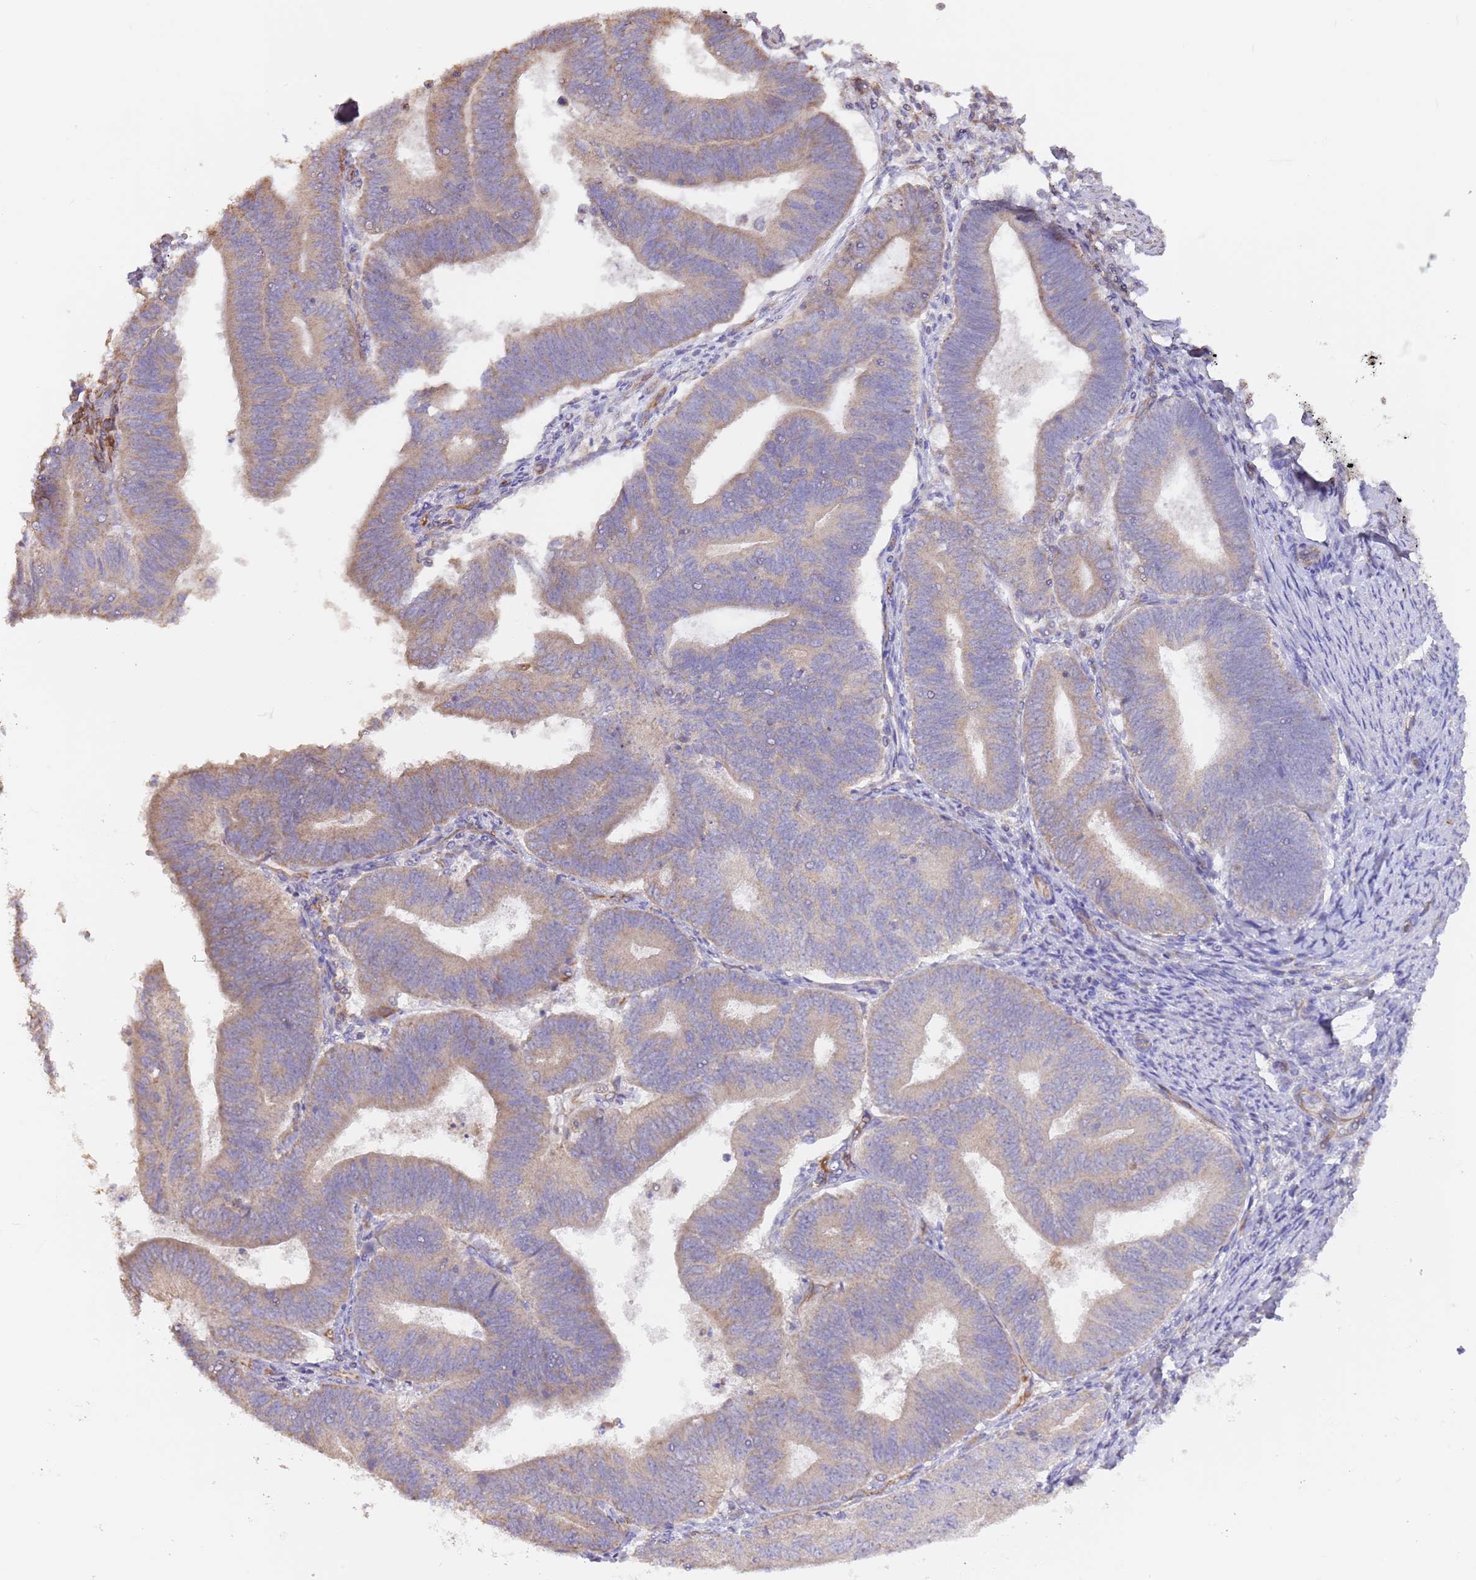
{"staining": {"intensity": "moderate", "quantity": ">75%", "location": "cytoplasmic/membranous"}, "tissue": "endometrial cancer", "cell_type": "Tumor cells", "image_type": "cancer", "snomed": [{"axis": "morphology", "description": "Adenocarcinoma, NOS"}, {"axis": "topography", "description": "Endometrium"}], "caption": "Moderate cytoplasmic/membranous protein expression is identified in about >75% of tumor cells in endometrial cancer (adenocarcinoma).", "gene": "DOCK9", "patient": {"sex": "female", "age": 70}}